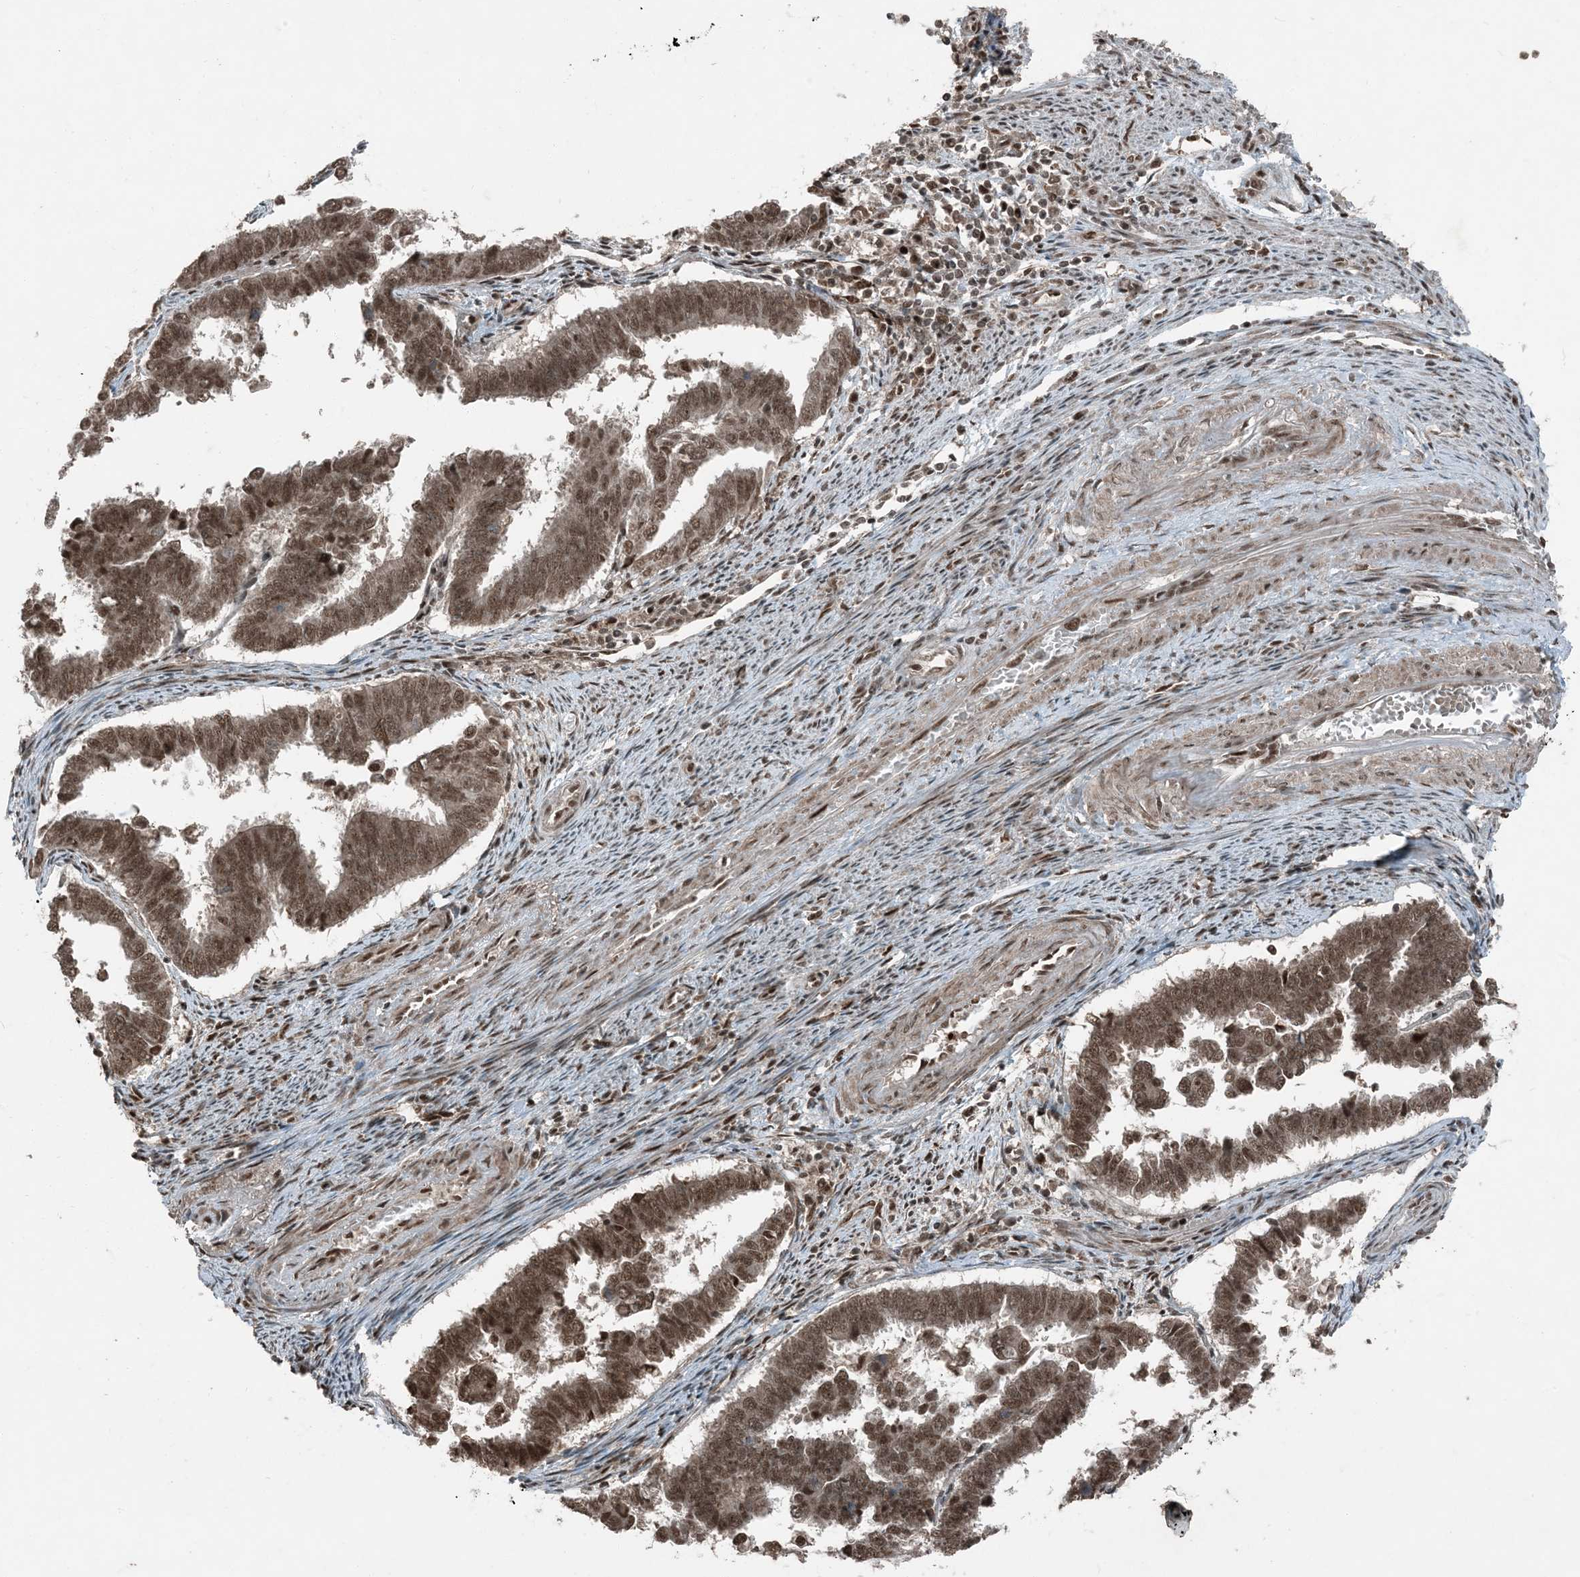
{"staining": {"intensity": "moderate", "quantity": ">75%", "location": "nuclear"}, "tissue": "endometrial cancer", "cell_type": "Tumor cells", "image_type": "cancer", "snomed": [{"axis": "morphology", "description": "Adenocarcinoma, NOS"}, {"axis": "topography", "description": "Endometrium"}], "caption": "Immunohistochemistry micrograph of human endometrial cancer stained for a protein (brown), which displays medium levels of moderate nuclear staining in approximately >75% of tumor cells.", "gene": "TRAPPC12", "patient": {"sex": "female", "age": 75}}